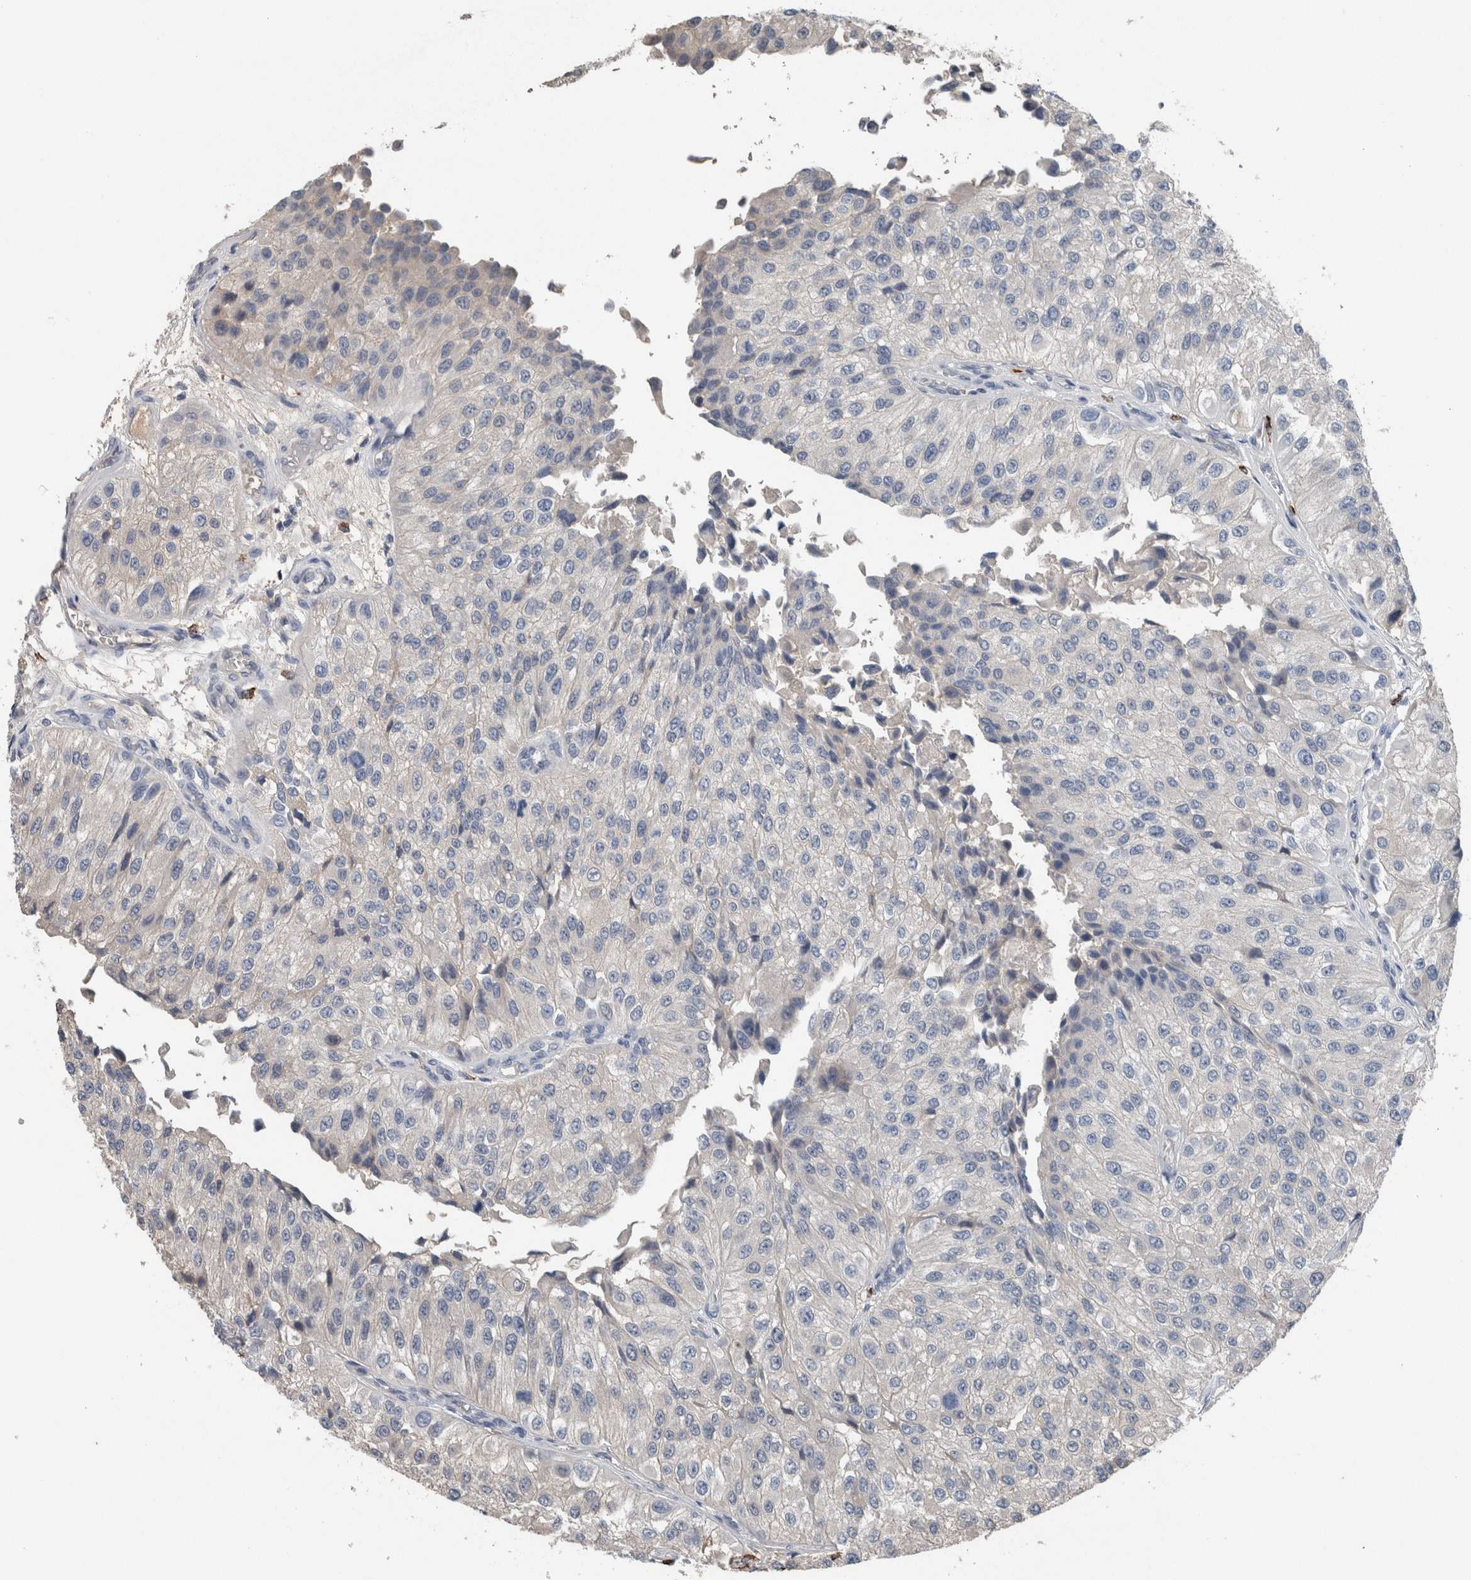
{"staining": {"intensity": "negative", "quantity": "none", "location": "none"}, "tissue": "urothelial cancer", "cell_type": "Tumor cells", "image_type": "cancer", "snomed": [{"axis": "morphology", "description": "Urothelial carcinoma, High grade"}, {"axis": "topography", "description": "Kidney"}, {"axis": "topography", "description": "Urinary bladder"}], "caption": "This is an IHC histopathology image of human urothelial carcinoma (high-grade). There is no staining in tumor cells.", "gene": "CRNN", "patient": {"sex": "male", "age": 77}}